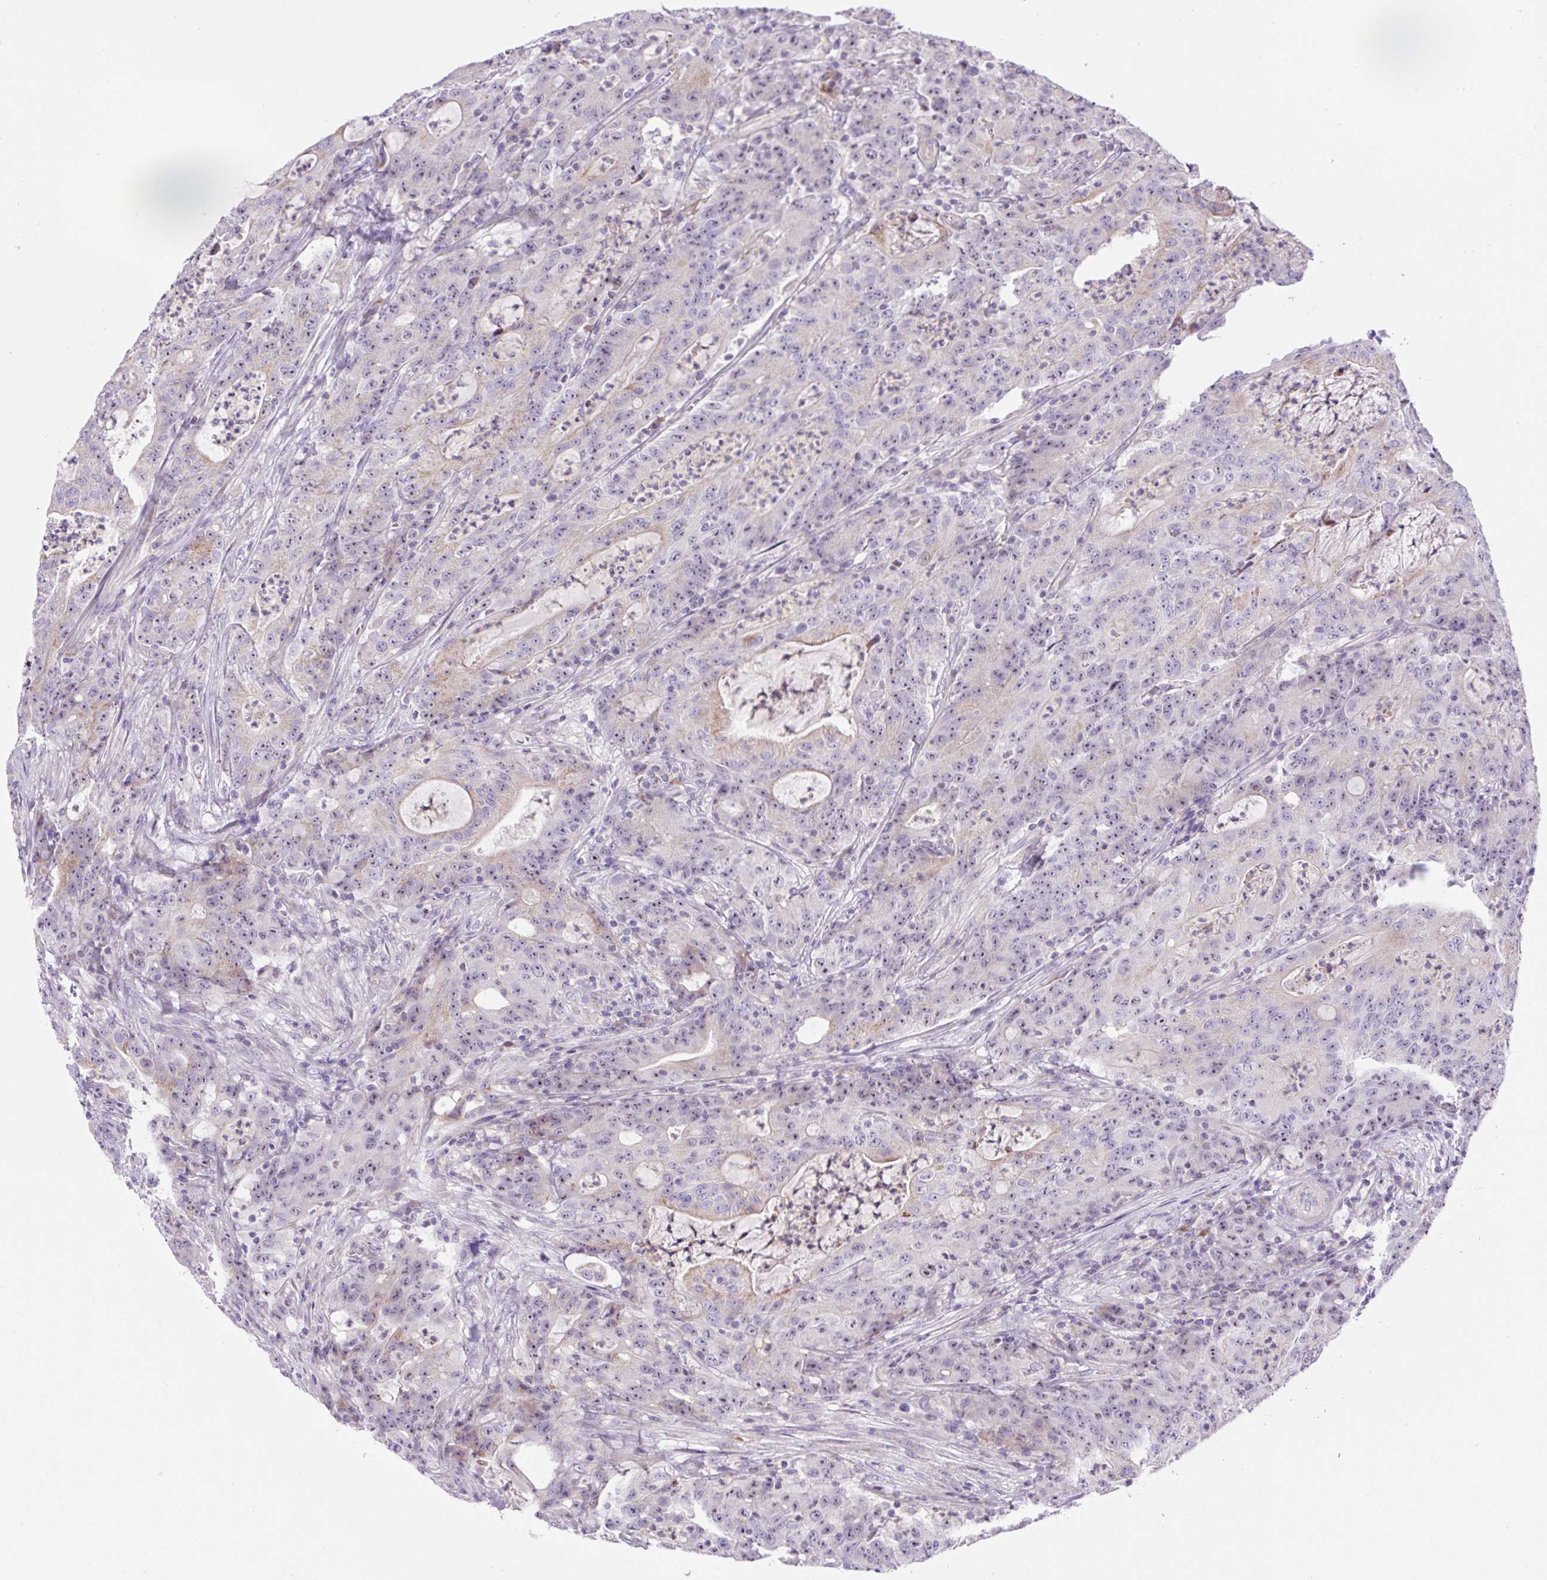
{"staining": {"intensity": "negative", "quantity": "none", "location": "none"}, "tissue": "colorectal cancer", "cell_type": "Tumor cells", "image_type": "cancer", "snomed": [{"axis": "morphology", "description": "Adenocarcinoma, NOS"}, {"axis": "topography", "description": "Colon"}], "caption": "The micrograph exhibits no significant staining in tumor cells of colorectal cancer.", "gene": "ZNF596", "patient": {"sex": "male", "age": 83}}